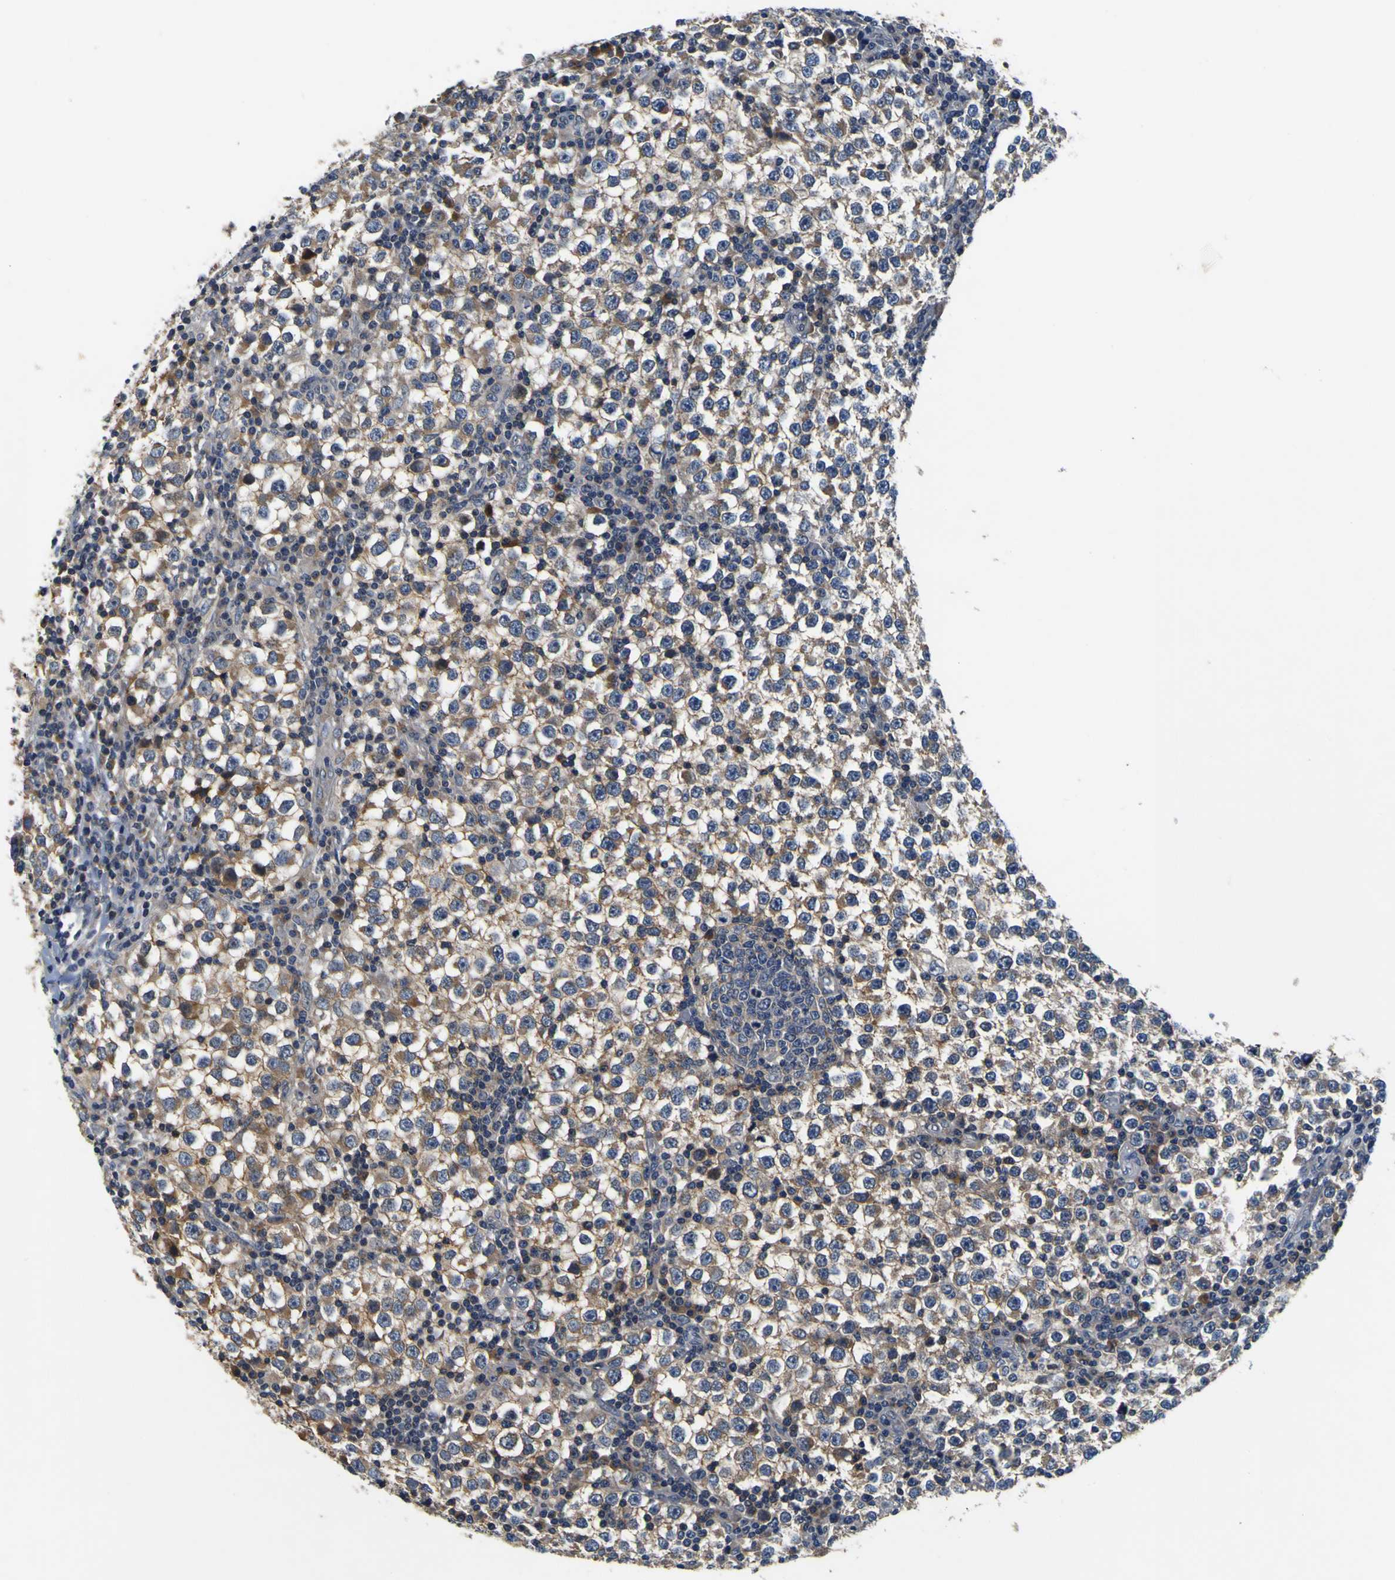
{"staining": {"intensity": "weak", "quantity": "25%-75%", "location": "cytoplasmic/membranous"}, "tissue": "testis cancer", "cell_type": "Tumor cells", "image_type": "cancer", "snomed": [{"axis": "morphology", "description": "Seminoma, NOS"}, {"axis": "topography", "description": "Testis"}], "caption": "Immunohistochemistry of human testis cancer exhibits low levels of weak cytoplasmic/membranous expression in approximately 25%-75% of tumor cells. The protein is shown in brown color, while the nuclei are stained blue.", "gene": "EPHB4", "patient": {"sex": "male", "age": 65}}